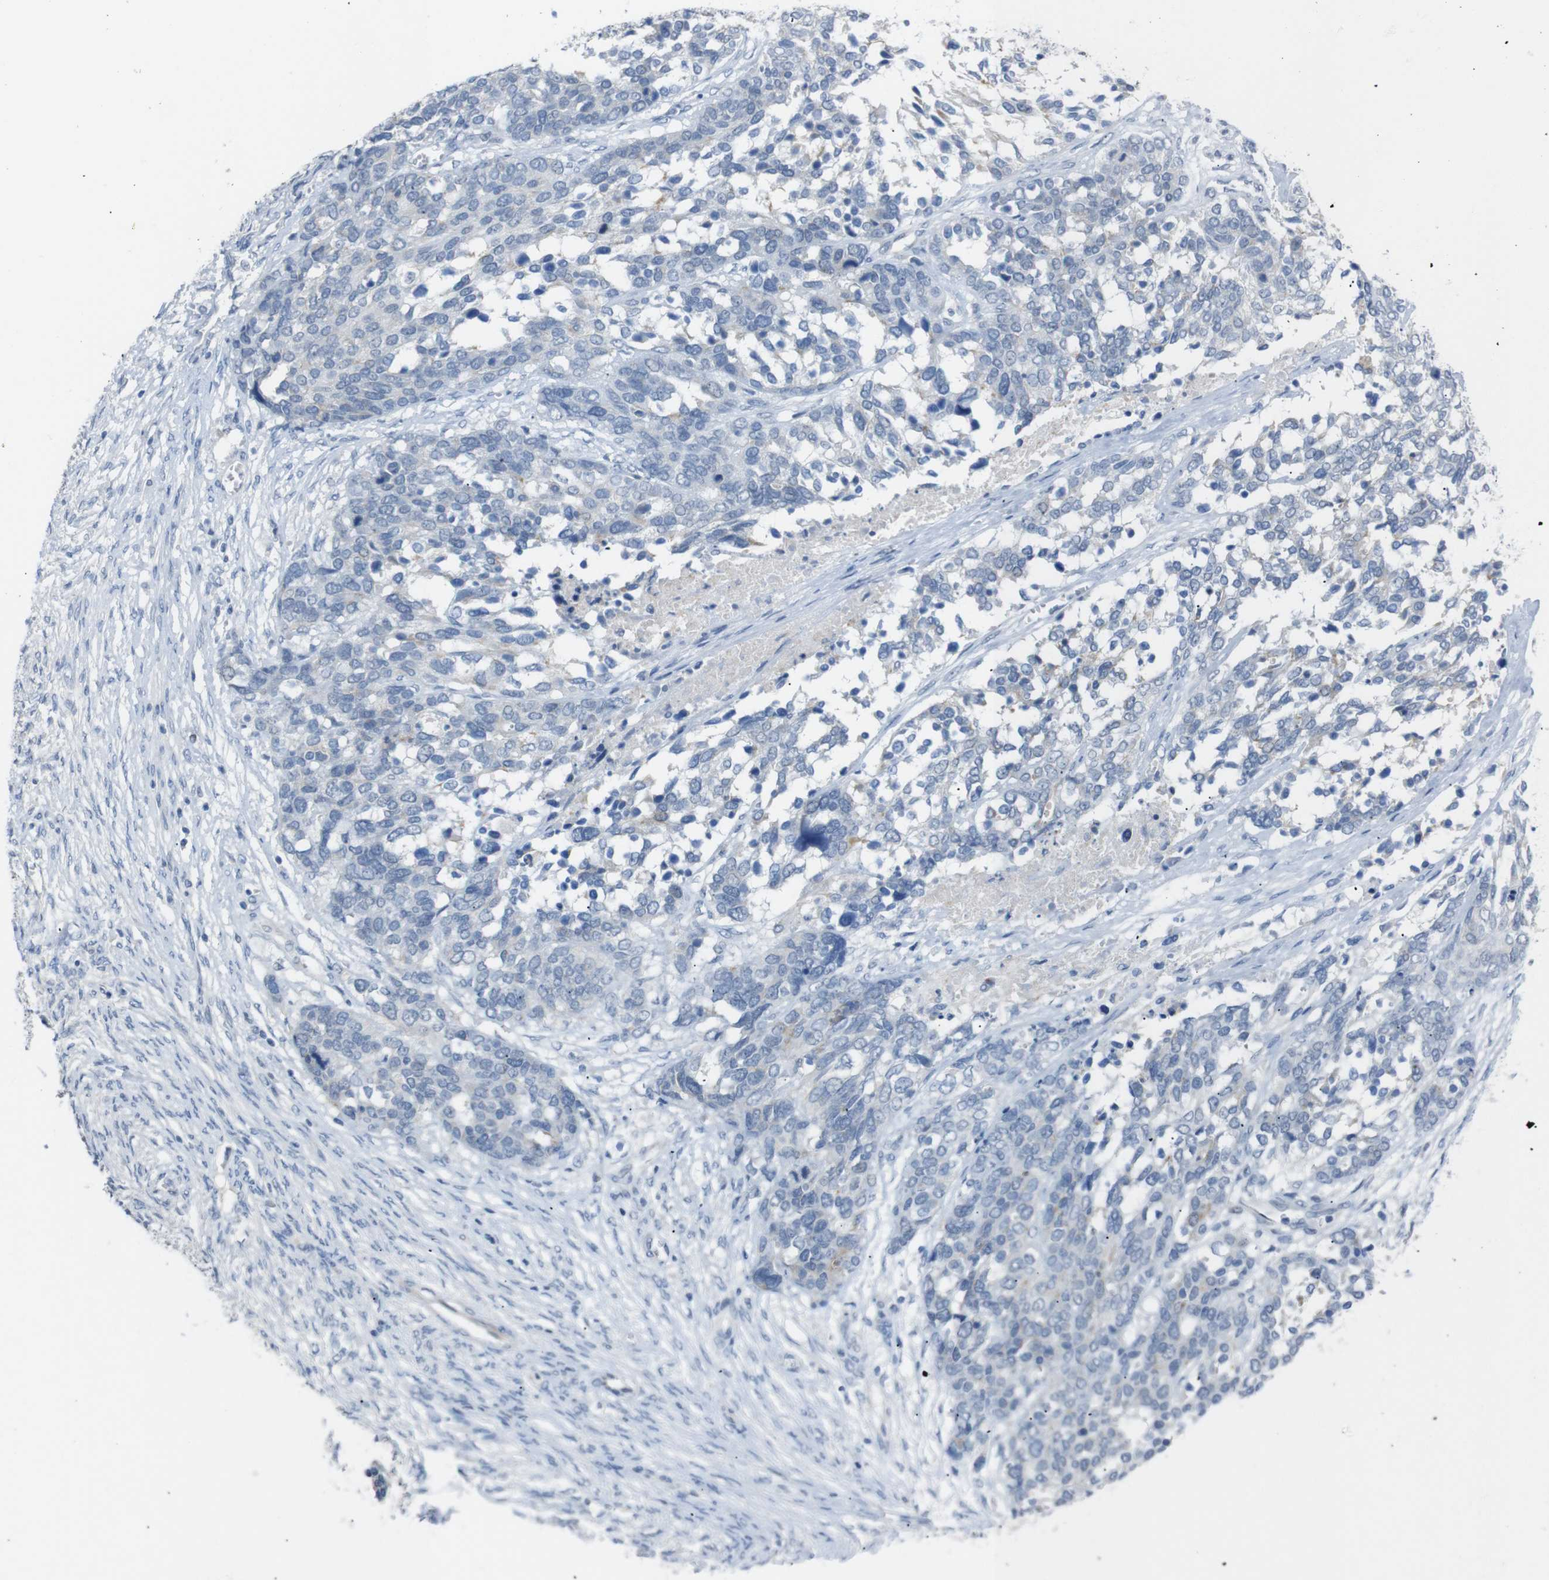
{"staining": {"intensity": "negative", "quantity": "none", "location": "none"}, "tissue": "ovarian cancer", "cell_type": "Tumor cells", "image_type": "cancer", "snomed": [{"axis": "morphology", "description": "Cystadenocarcinoma, serous, NOS"}, {"axis": "topography", "description": "Ovary"}], "caption": "IHC image of human ovarian cancer (serous cystadenocarcinoma) stained for a protein (brown), which demonstrates no expression in tumor cells.", "gene": "CHRM5", "patient": {"sex": "female", "age": 44}}